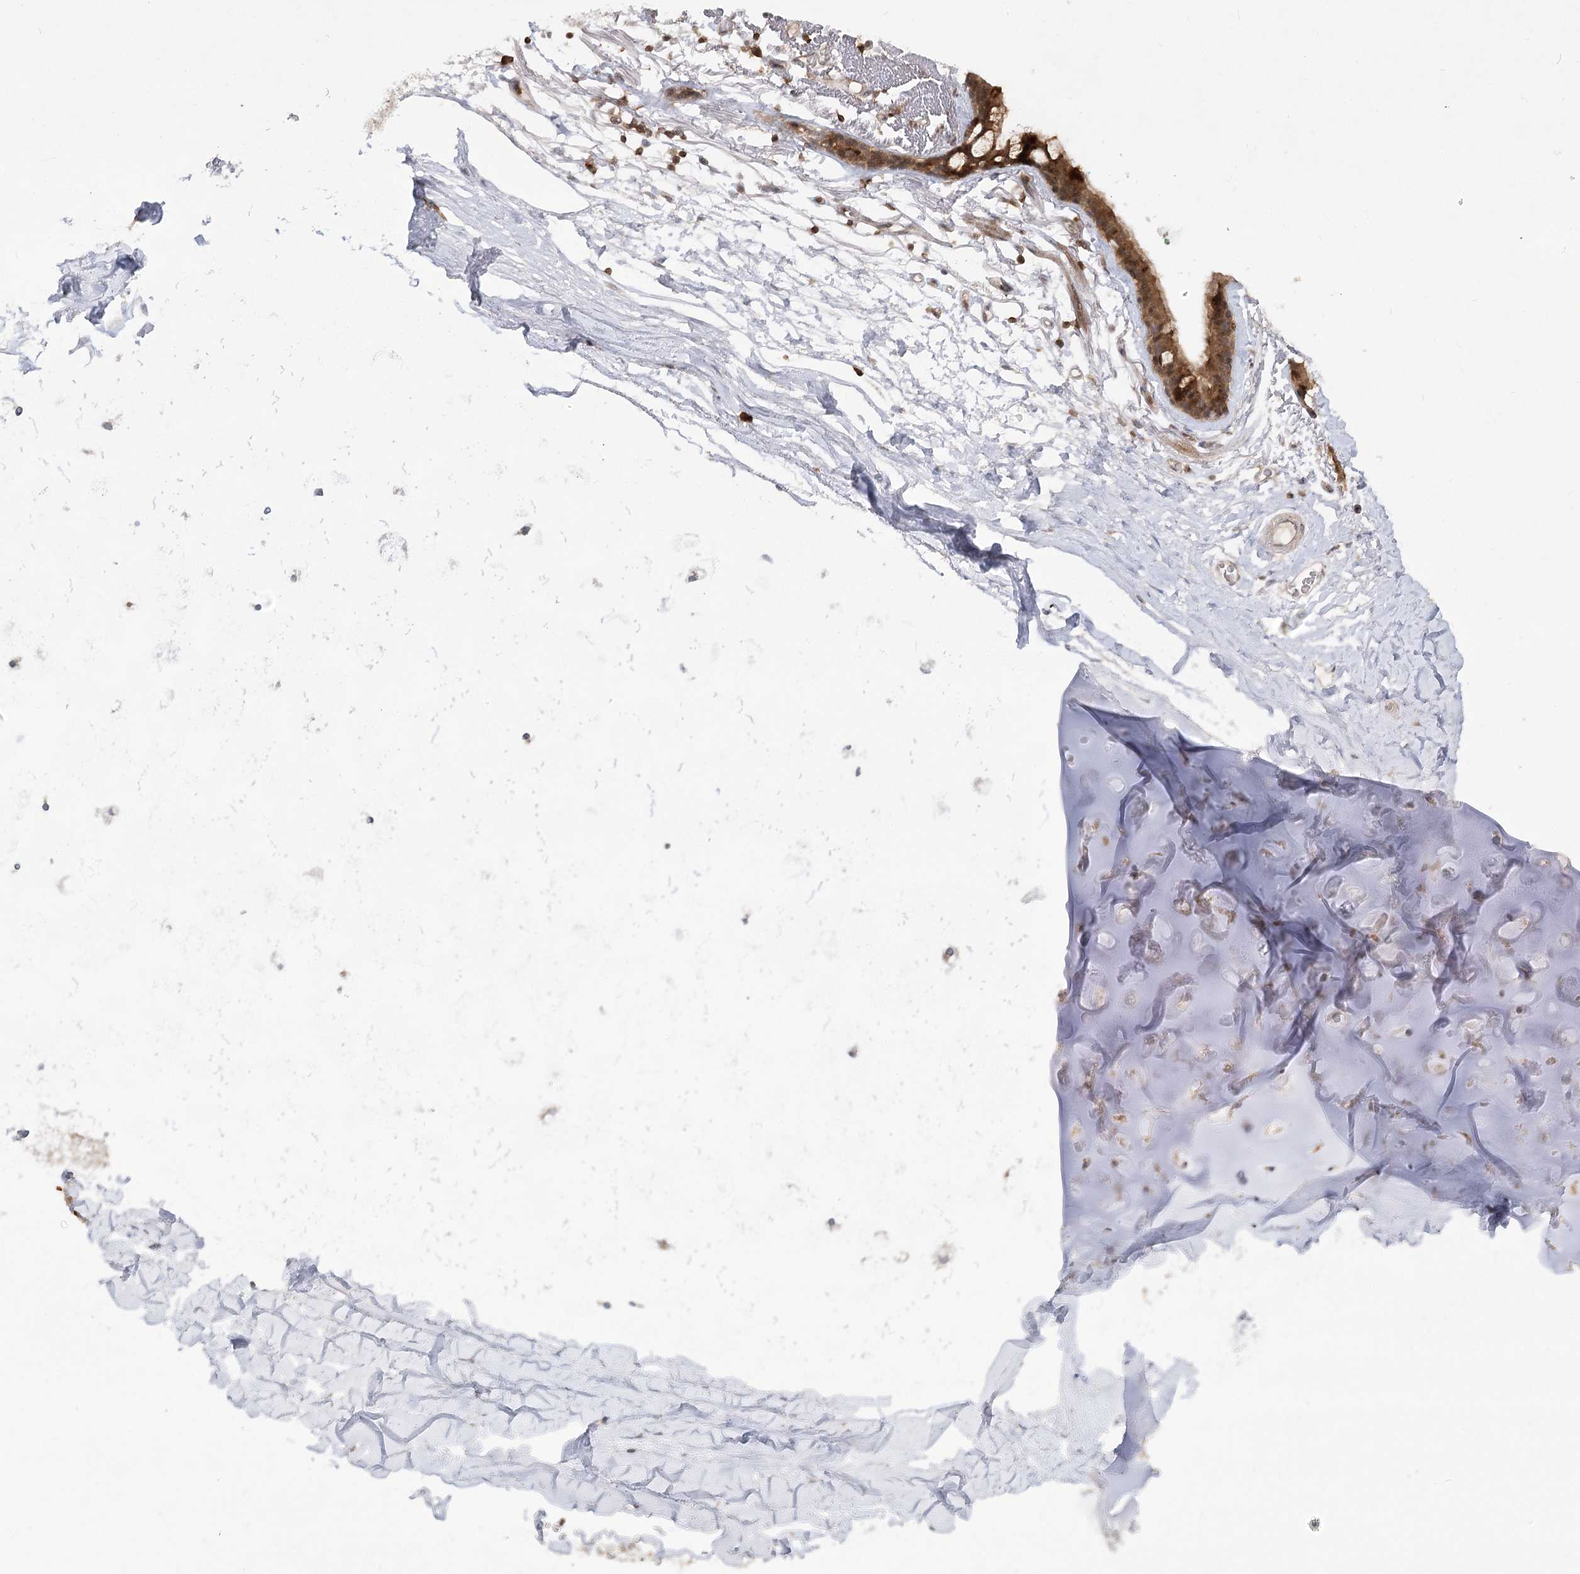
{"staining": {"intensity": "negative", "quantity": "none", "location": "none"}, "tissue": "adipose tissue", "cell_type": "Adipocytes", "image_type": "normal", "snomed": [{"axis": "morphology", "description": "Normal tissue, NOS"}, {"axis": "topography", "description": "Lymph node"}, {"axis": "topography", "description": "Bronchus"}], "caption": "Image shows no protein expression in adipocytes of normal adipose tissue. (DAB (3,3'-diaminobenzidine) IHC with hematoxylin counter stain).", "gene": "SYTL1", "patient": {"sex": "male", "age": 63}}